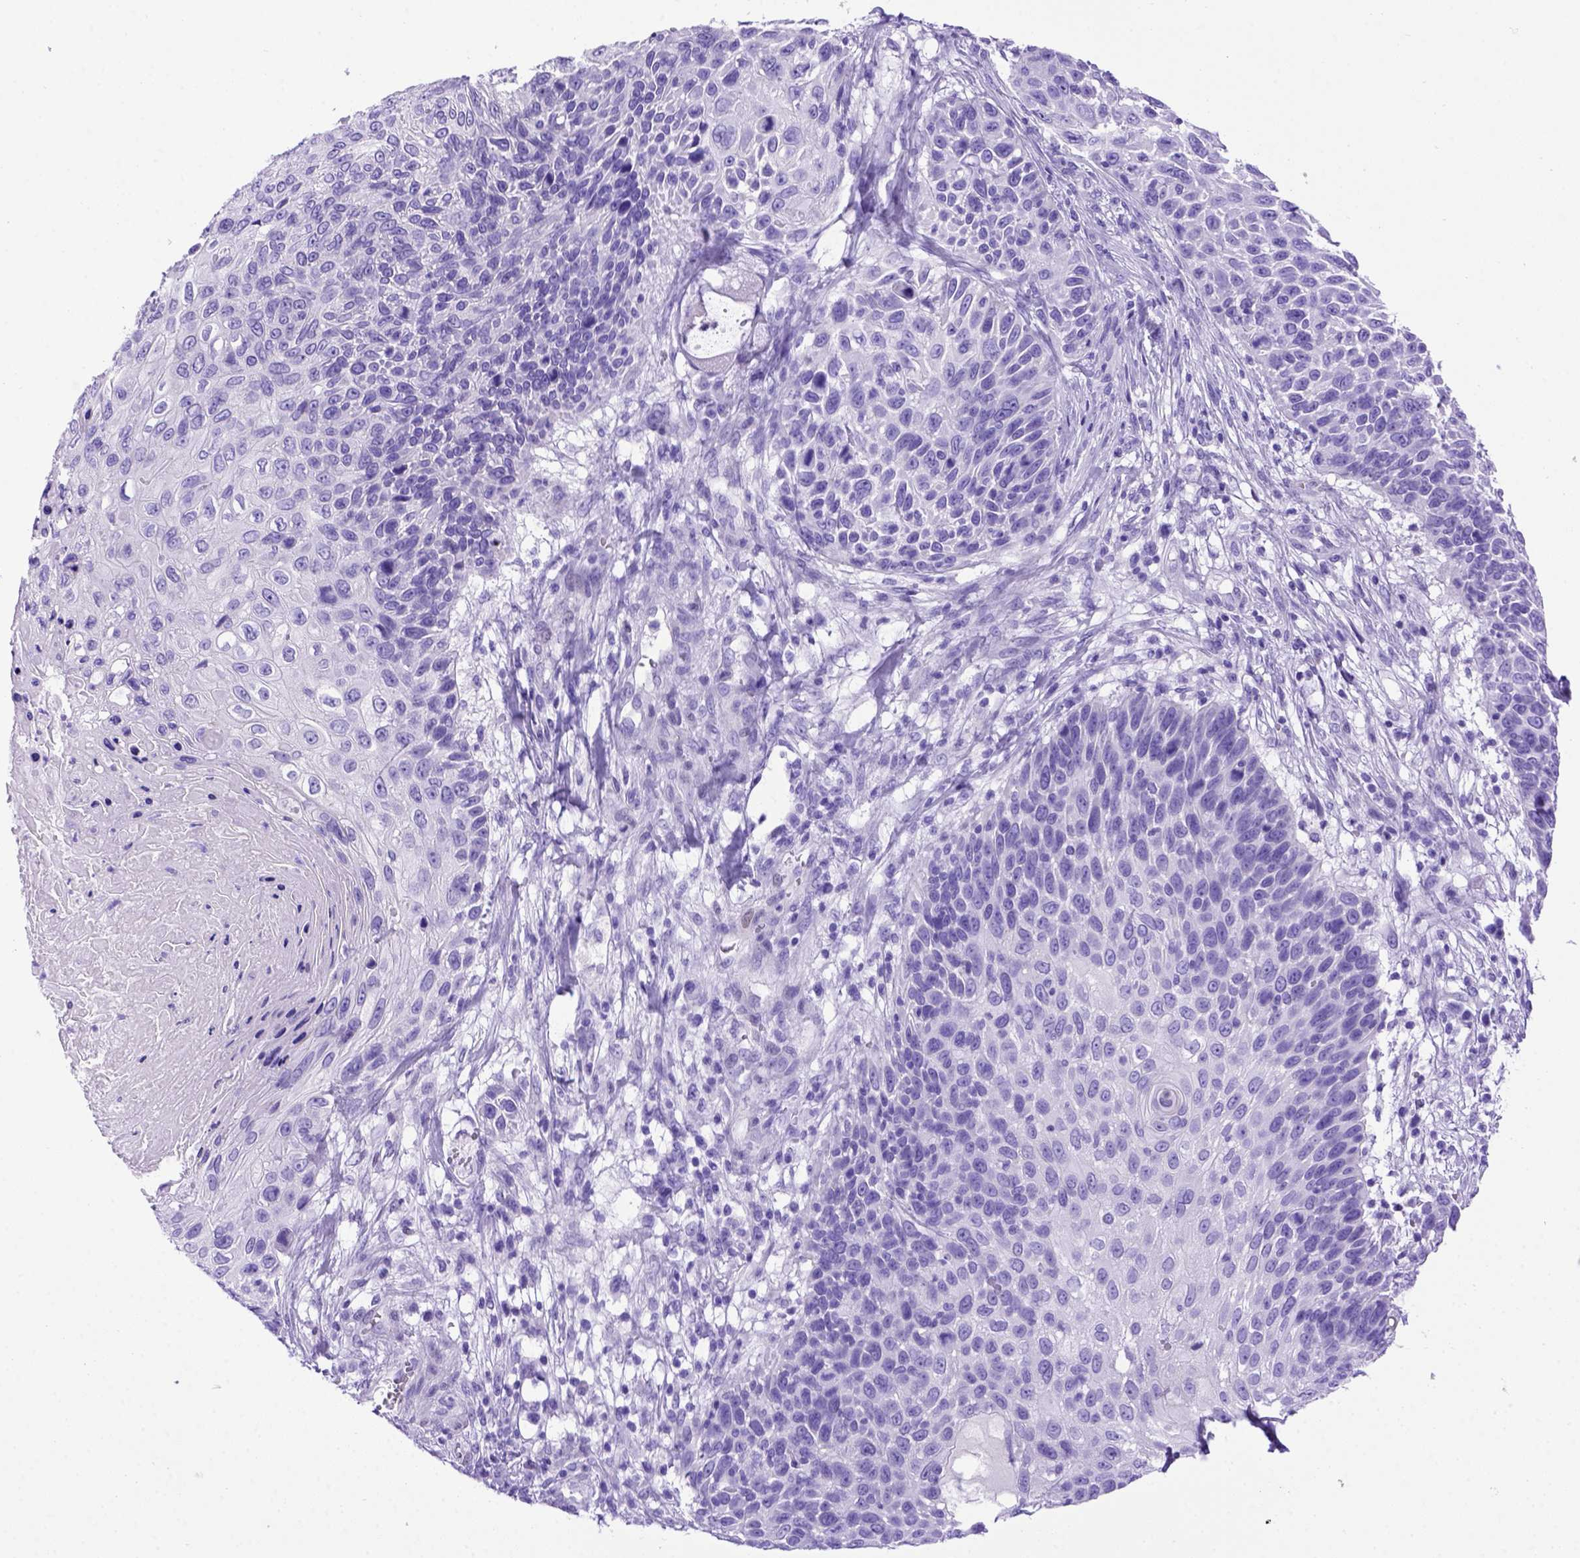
{"staining": {"intensity": "negative", "quantity": "none", "location": "none"}, "tissue": "skin cancer", "cell_type": "Tumor cells", "image_type": "cancer", "snomed": [{"axis": "morphology", "description": "Squamous cell carcinoma, NOS"}, {"axis": "topography", "description": "Skin"}], "caption": "Tumor cells are negative for brown protein staining in skin cancer (squamous cell carcinoma).", "gene": "MEOX2", "patient": {"sex": "male", "age": 92}}